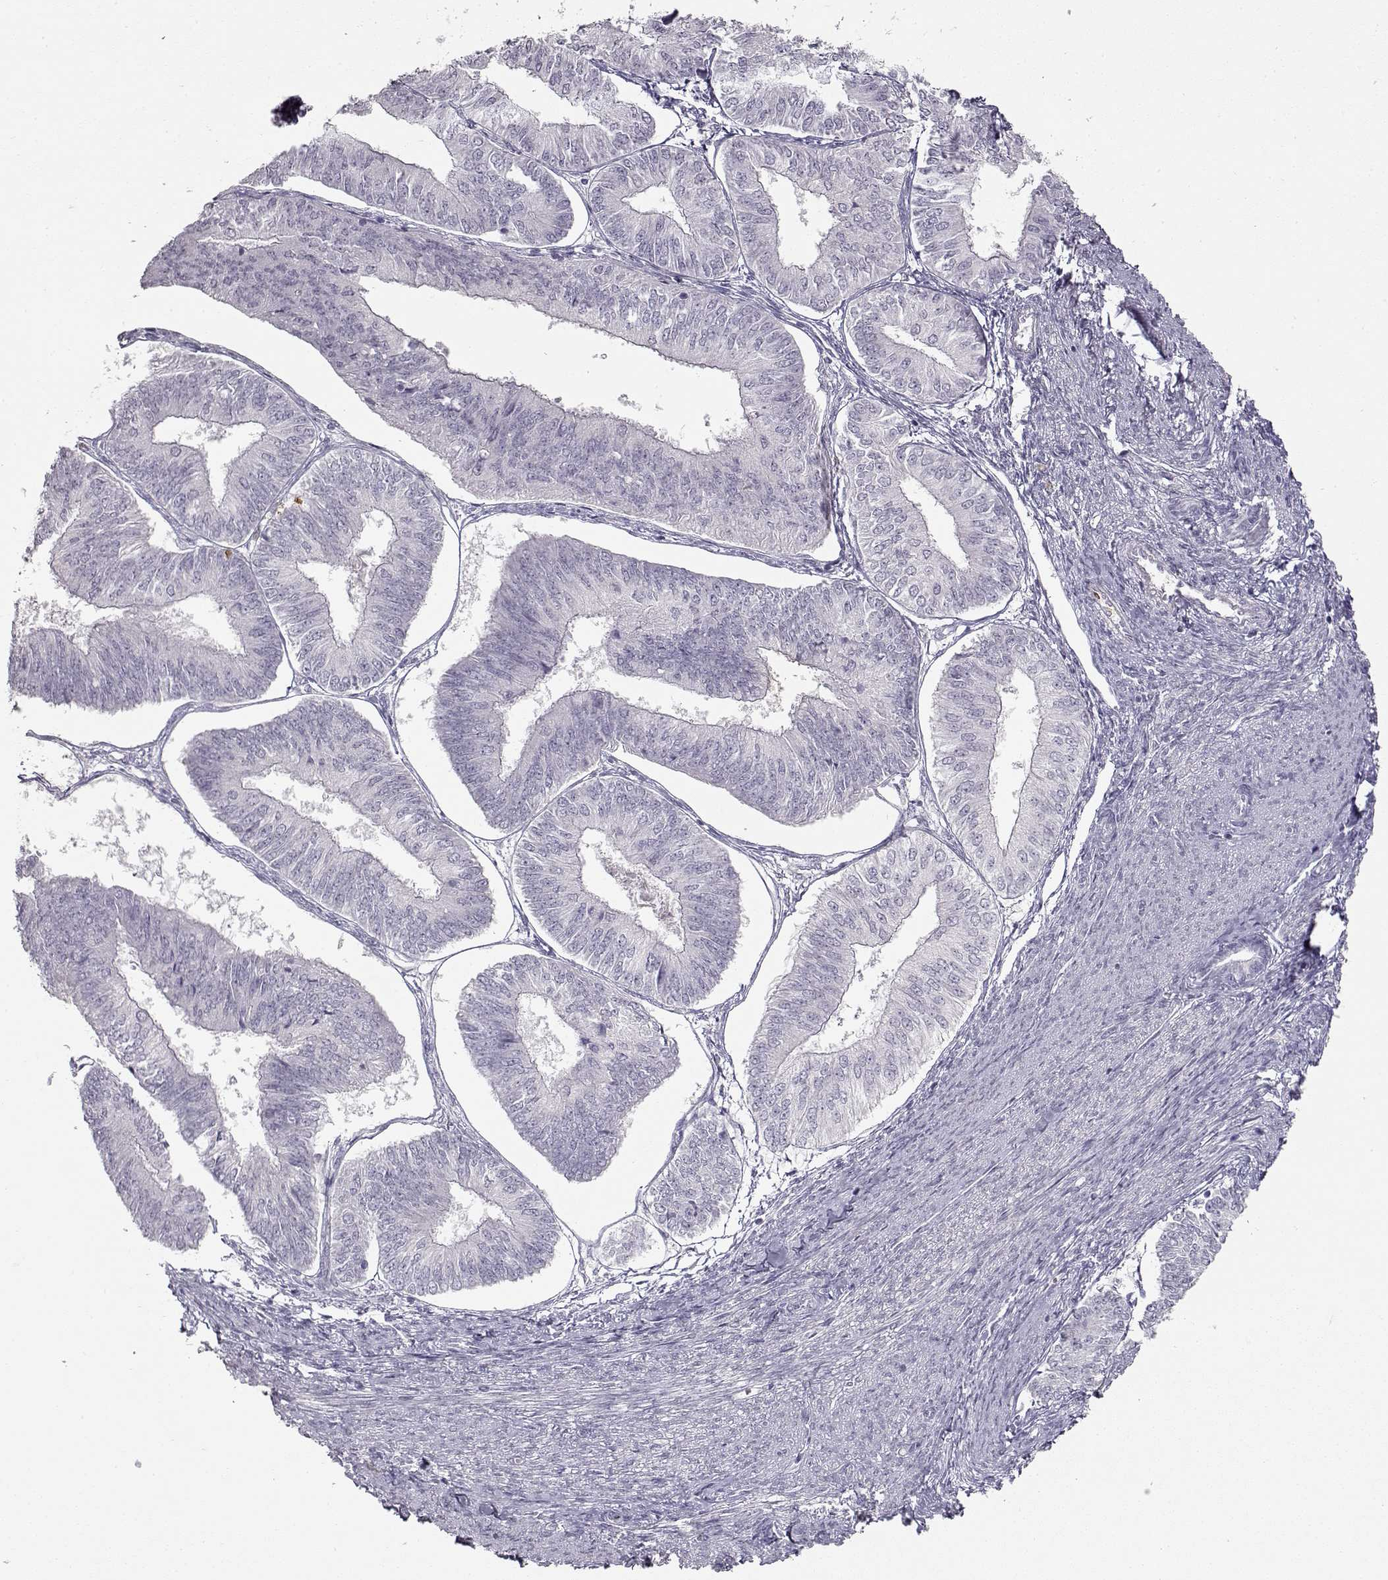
{"staining": {"intensity": "negative", "quantity": "none", "location": "none"}, "tissue": "endometrial cancer", "cell_type": "Tumor cells", "image_type": "cancer", "snomed": [{"axis": "morphology", "description": "Adenocarcinoma, NOS"}, {"axis": "topography", "description": "Endometrium"}], "caption": "Endometrial cancer stained for a protein using IHC reveals no staining tumor cells.", "gene": "S100B", "patient": {"sex": "female", "age": 58}}